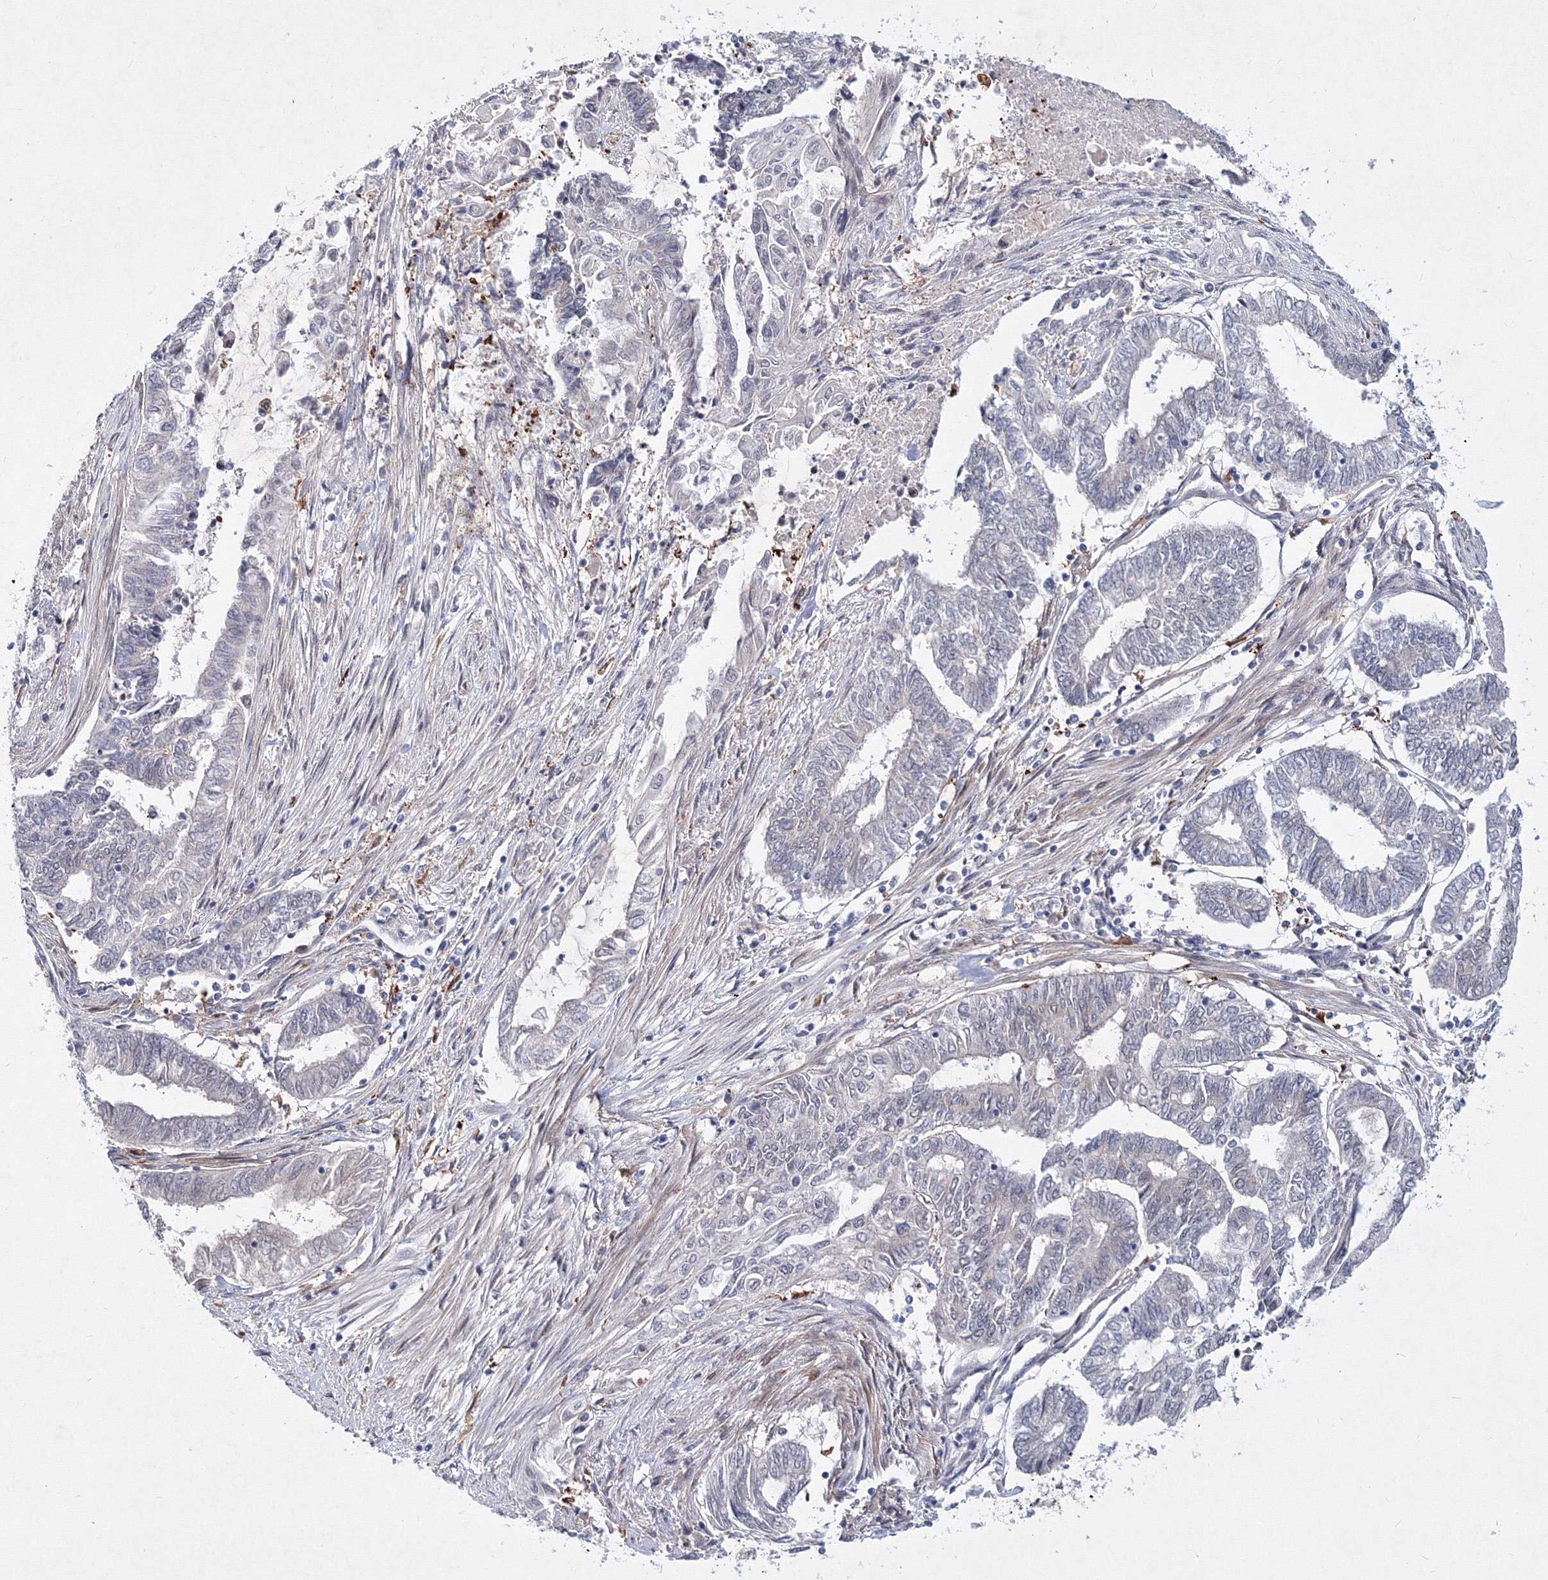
{"staining": {"intensity": "negative", "quantity": "none", "location": "none"}, "tissue": "endometrial cancer", "cell_type": "Tumor cells", "image_type": "cancer", "snomed": [{"axis": "morphology", "description": "Adenocarcinoma, NOS"}, {"axis": "topography", "description": "Uterus"}, {"axis": "topography", "description": "Endometrium"}], "caption": "Endometrial cancer (adenocarcinoma) stained for a protein using immunohistochemistry displays no staining tumor cells.", "gene": "C11orf52", "patient": {"sex": "female", "age": 70}}